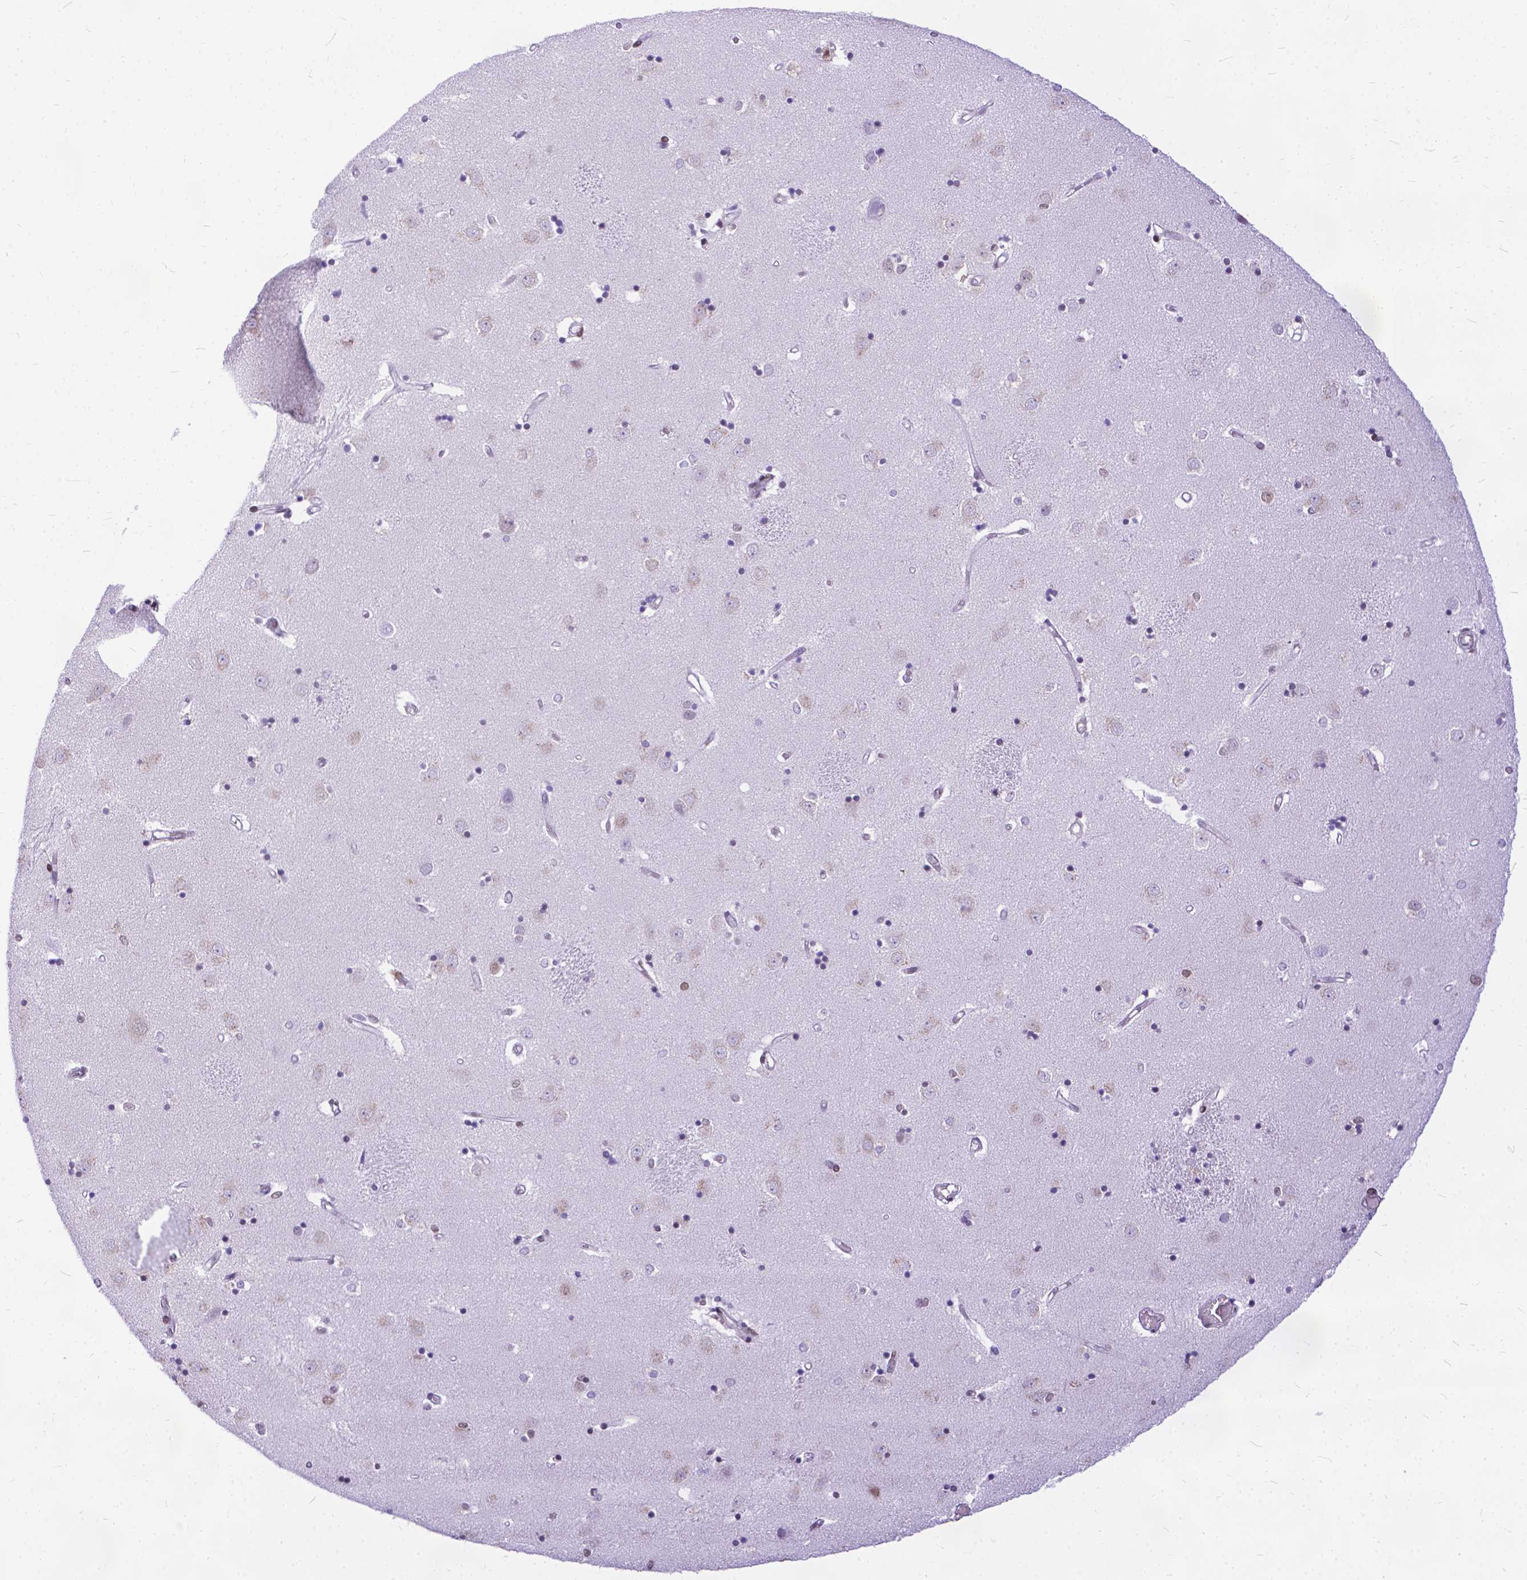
{"staining": {"intensity": "negative", "quantity": "none", "location": "none"}, "tissue": "caudate", "cell_type": "Glial cells", "image_type": "normal", "snomed": [{"axis": "morphology", "description": "Normal tissue, NOS"}, {"axis": "topography", "description": "Lateral ventricle wall"}], "caption": "This histopathology image is of benign caudate stained with immunohistochemistry (IHC) to label a protein in brown with the nuclei are counter-stained blue. There is no expression in glial cells.", "gene": "FAM124B", "patient": {"sex": "male", "age": 54}}